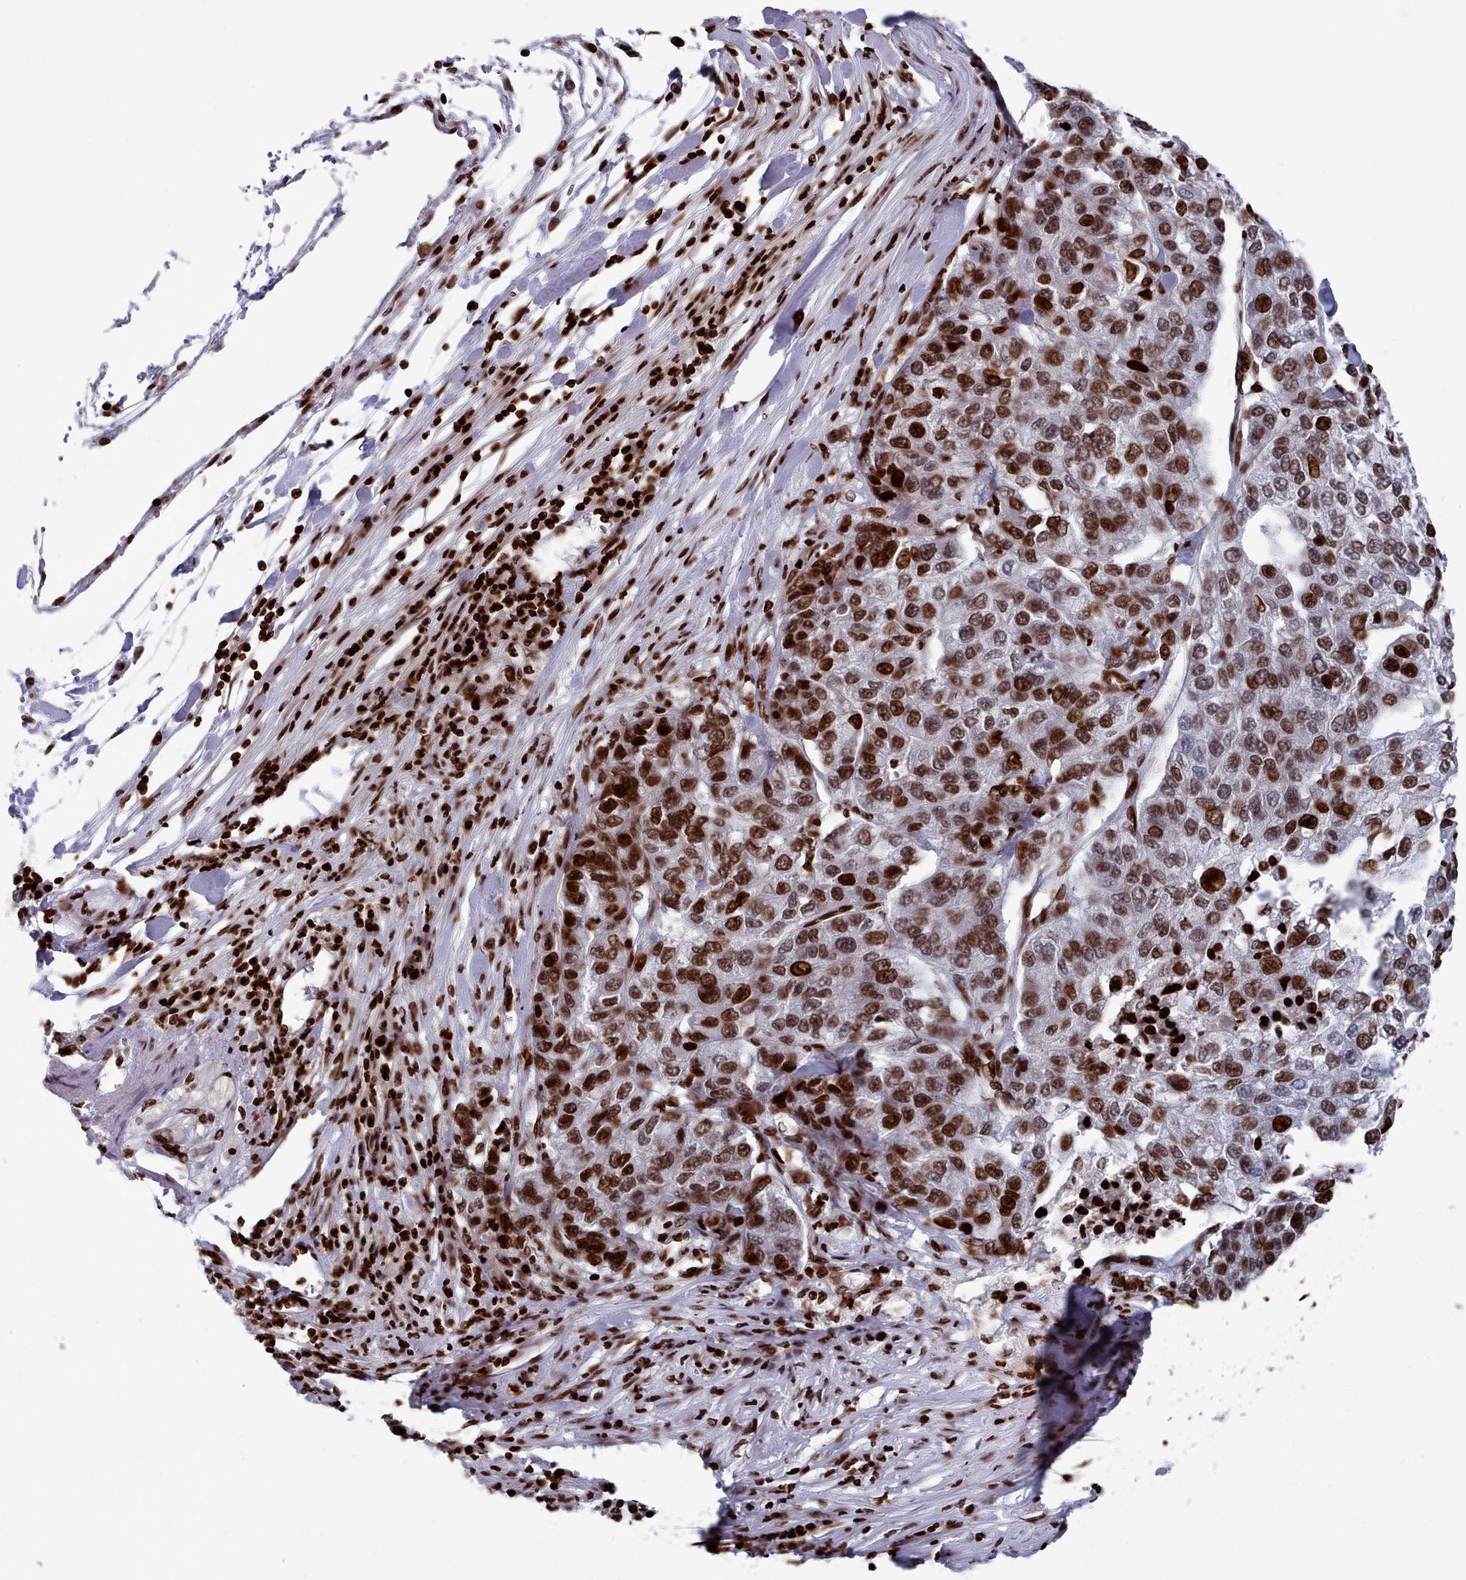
{"staining": {"intensity": "strong", "quantity": ">75%", "location": "nuclear"}, "tissue": "pancreatic cancer", "cell_type": "Tumor cells", "image_type": "cancer", "snomed": [{"axis": "morphology", "description": "Adenocarcinoma, NOS"}, {"axis": "topography", "description": "Pancreas"}], "caption": "Pancreatic cancer stained with IHC displays strong nuclear expression in approximately >75% of tumor cells.", "gene": "PCDHB12", "patient": {"sex": "female", "age": 61}}